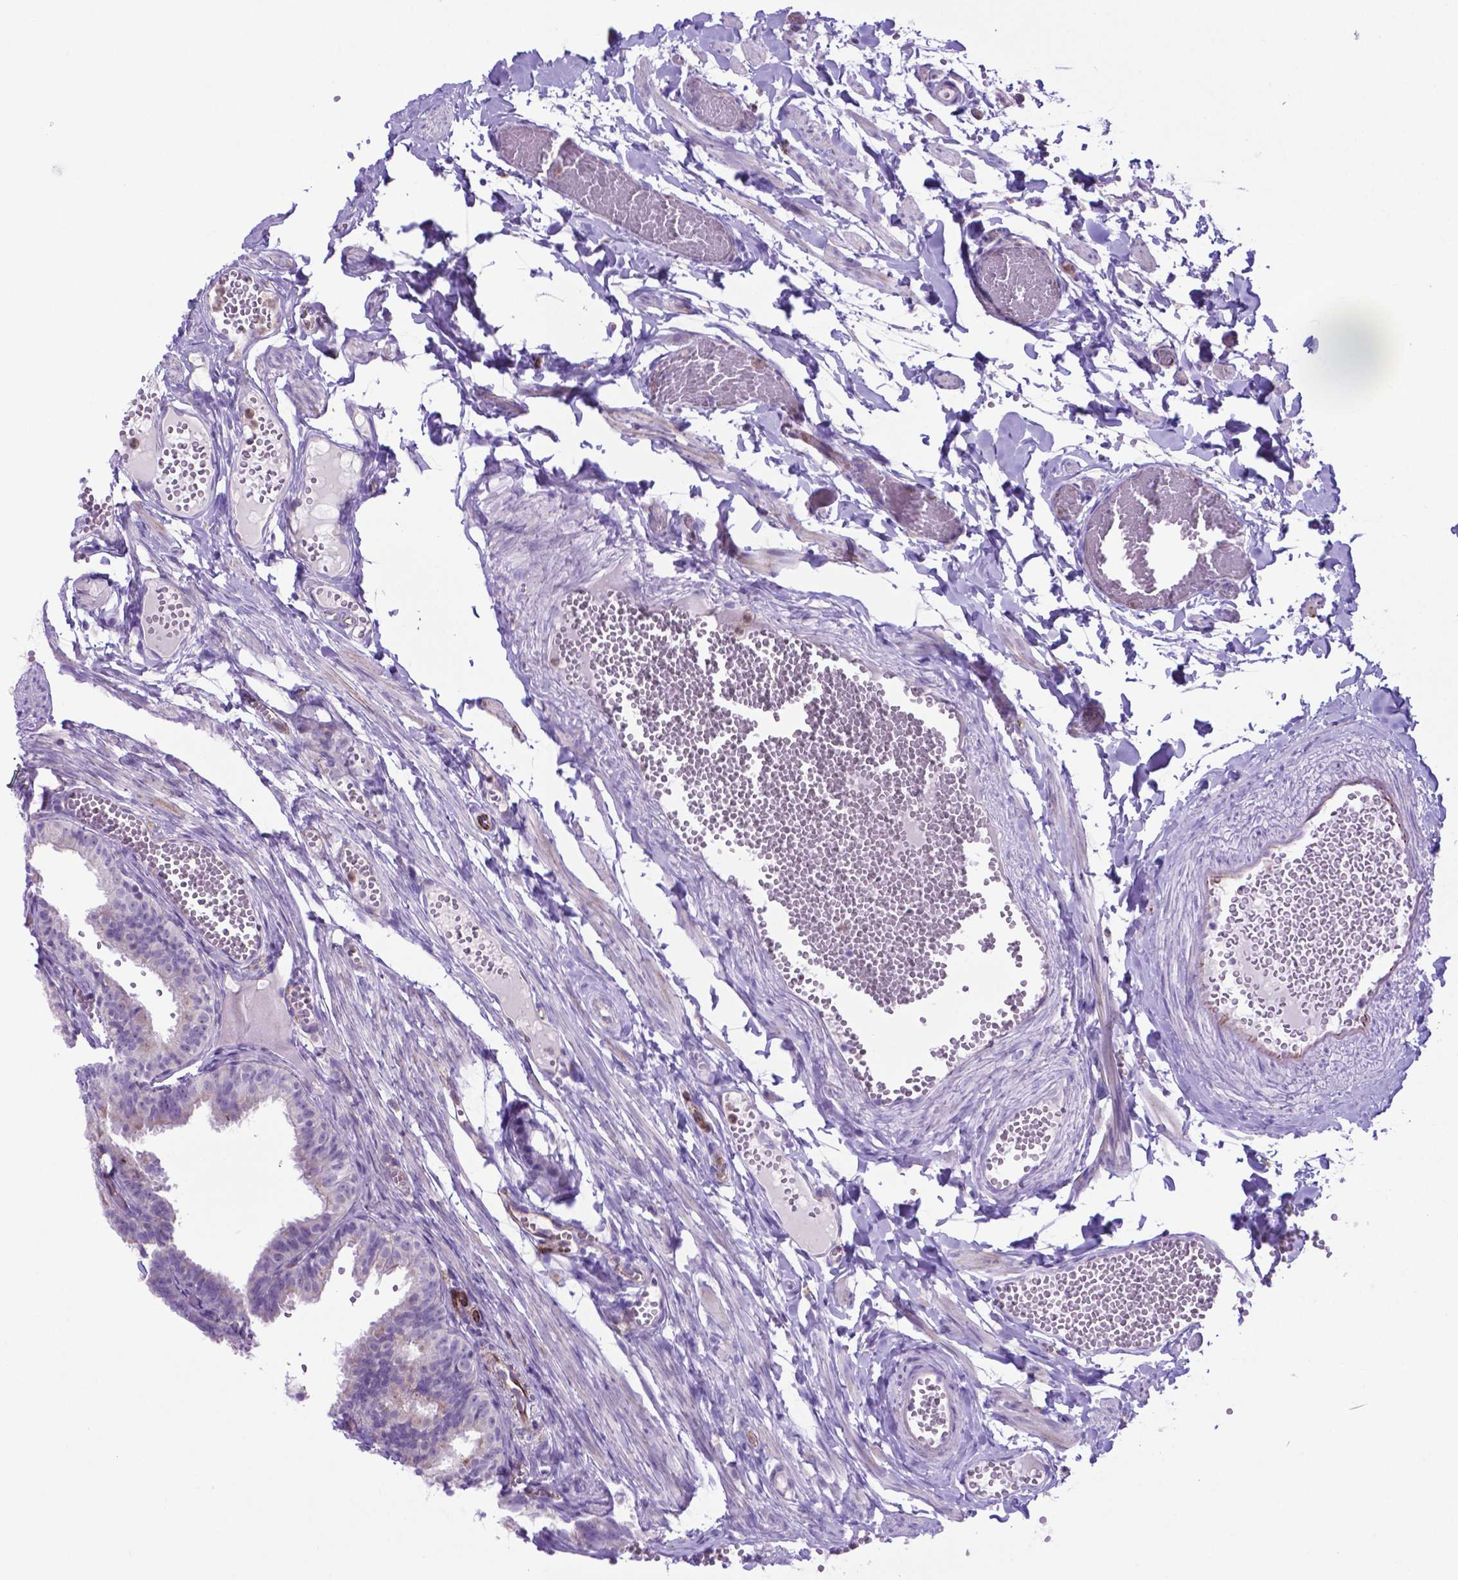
{"staining": {"intensity": "negative", "quantity": "none", "location": "none"}, "tissue": "fallopian tube", "cell_type": "Glandular cells", "image_type": "normal", "snomed": [{"axis": "morphology", "description": "Normal tissue, NOS"}, {"axis": "topography", "description": "Fallopian tube"}], "caption": "High power microscopy image of an immunohistochemistry (IHC) photomicrograph of normal fallopian tube, revealing no significant expression in glandular cells.", "gene": "LZTR1", "patient": {"sex": "female", "age": 25}}